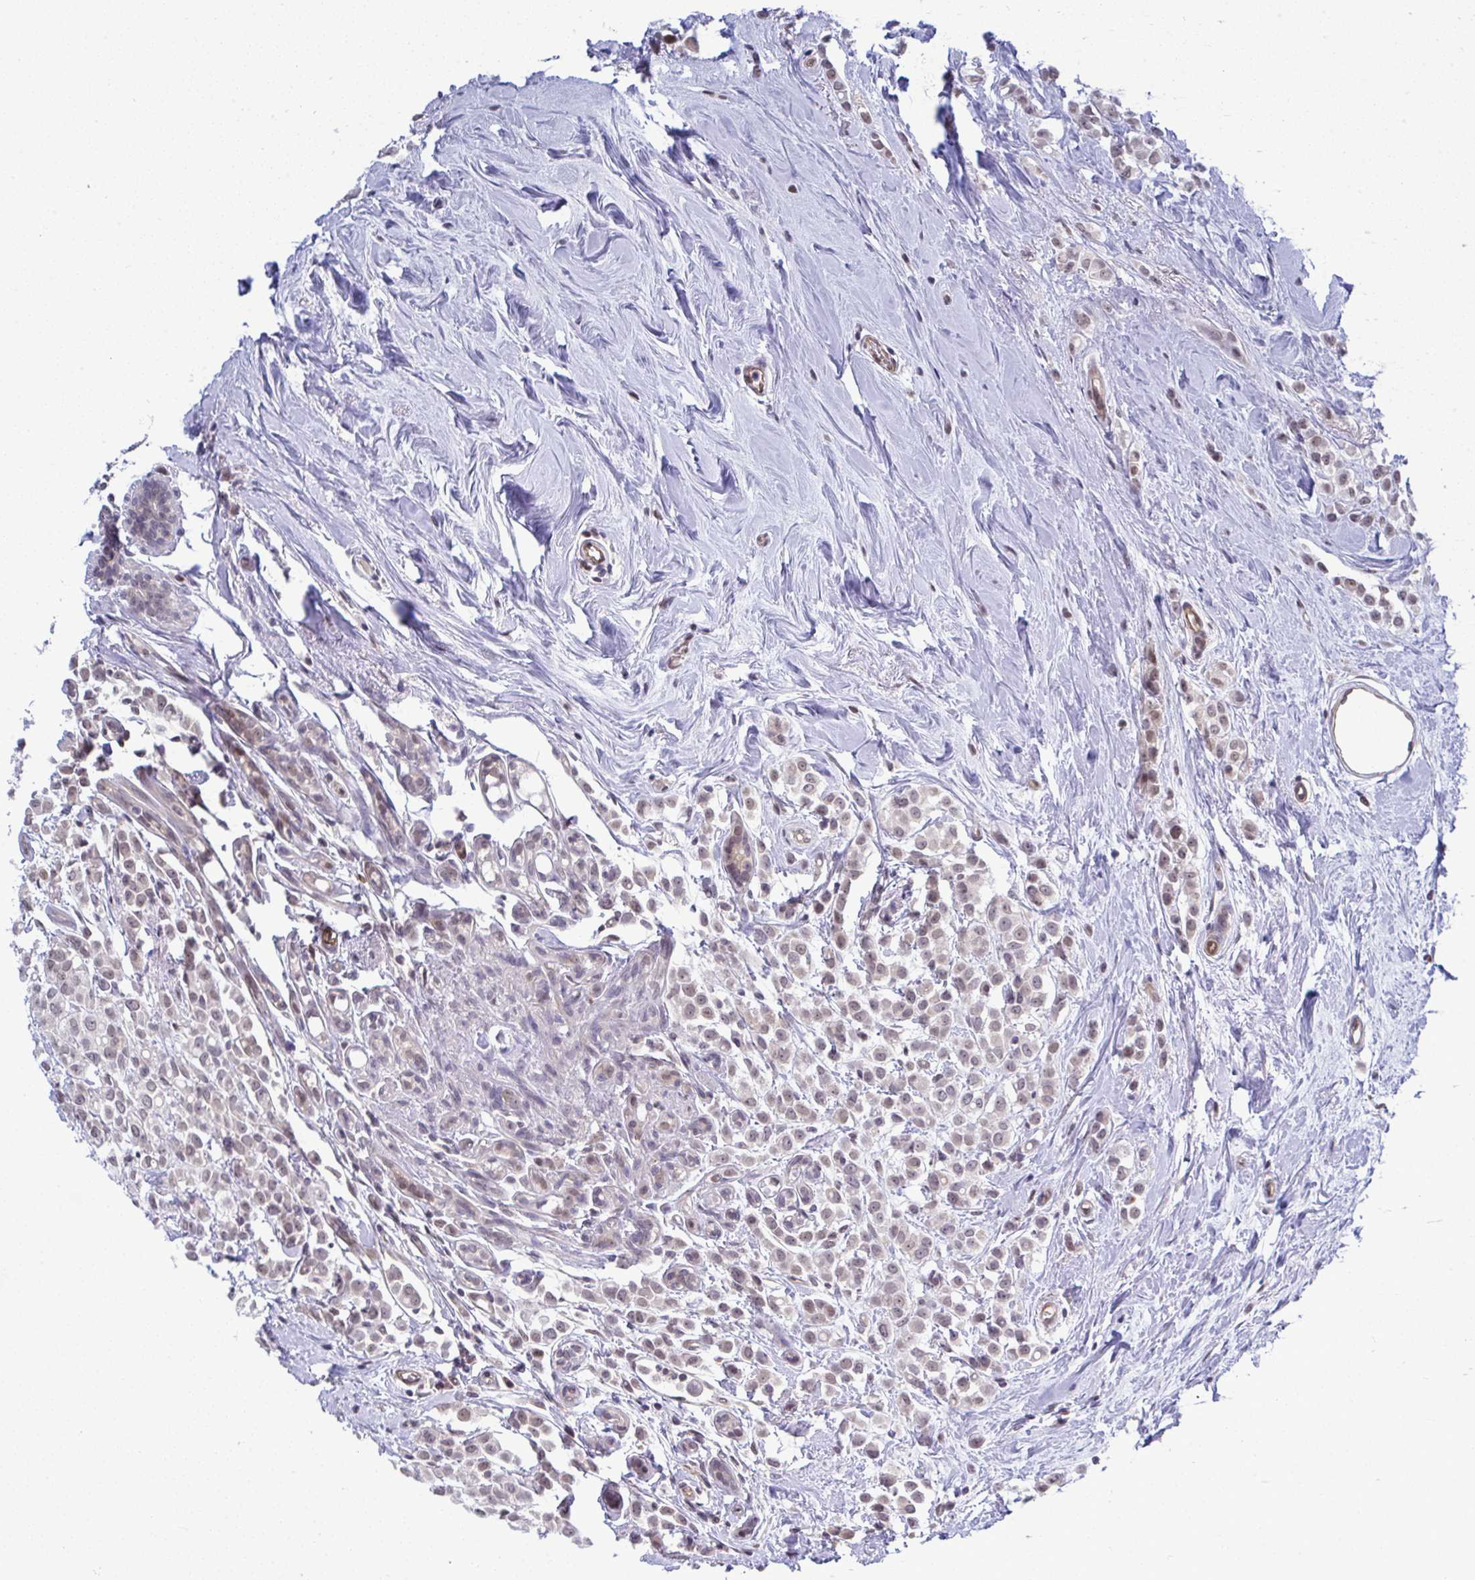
{"staining": {"intensity": "weak", "quantity": ">75%", "location": "nuclear"}, "tissue": "breast cancer", "cell_type": "Tumor cells", "image_type": "cancer", "snomed": [{"axis": "morphology", "description": "Lobular carcinoma"}, {"axis": "topography", "description": "Breast"}], "caption": "IHC (DAB) staining of human breast cancer shows weak nuclear protein expression in approximately >75% of tumor cells.", "gene": "C9orf64", "patient": {"sex": "female", "age": 68}}